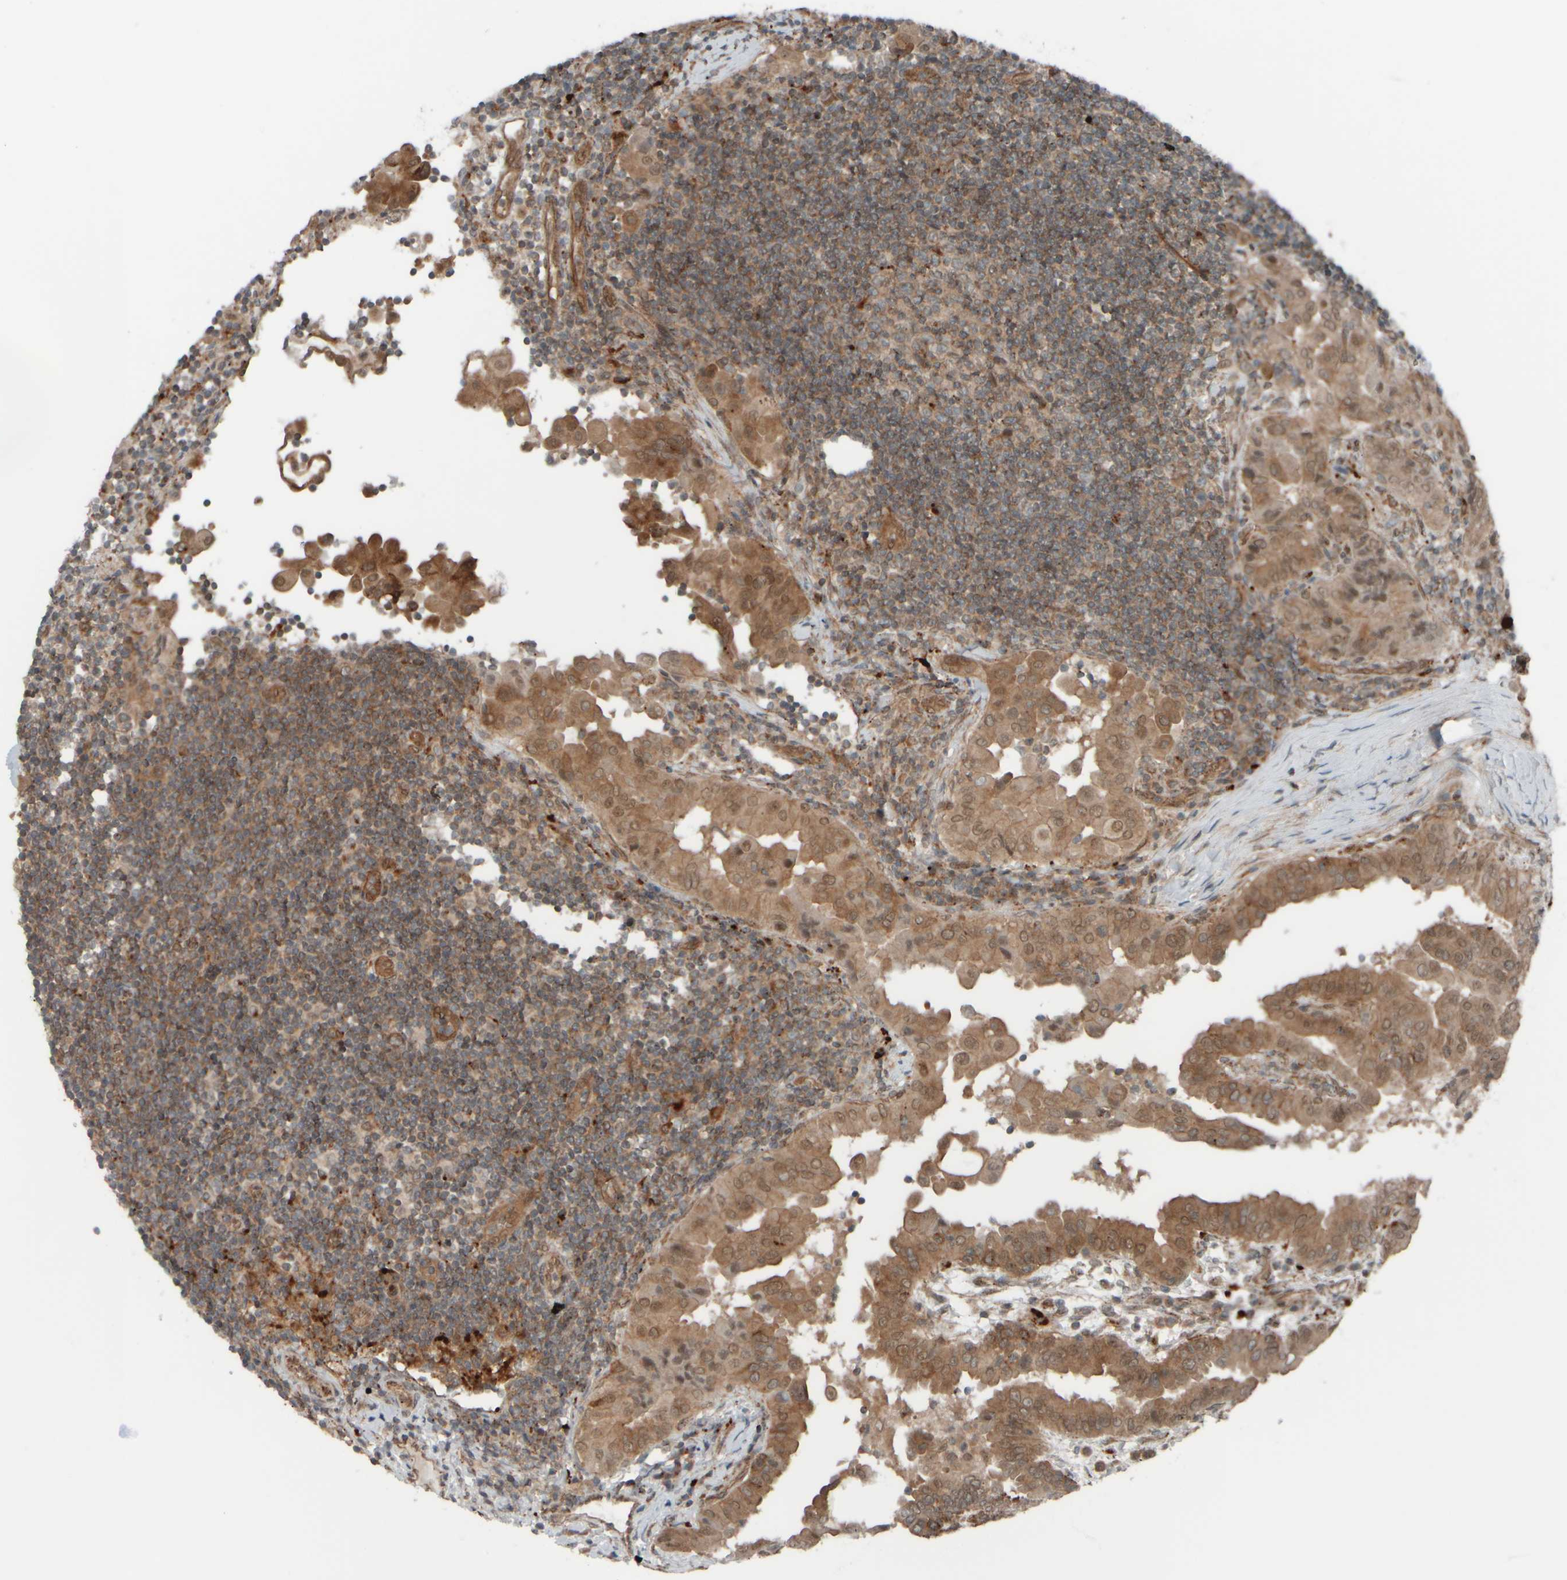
{"staining": {"intensity": "moderate", "quantity": ">75%", "location": "cytoplasmic/membranous"}, "tissue": "thyroid cancer", "cell_type": "Tumor cells", "image_type": "cancer", "snomed": [{"axis": "morphology", "description": "Papillary adenocarcinoma, NOS"}, {"axis": "topography", "description": "Thyroid gland"}], "caption": "Moderate cytoplasmic/membranous expression for a protein is present in approximately >75% of tumor cells of thyroid cancer using immunohistochemistry (IHC).", "gene": "GIGYF1", "patient": {"sex": "male", "age": 33}}